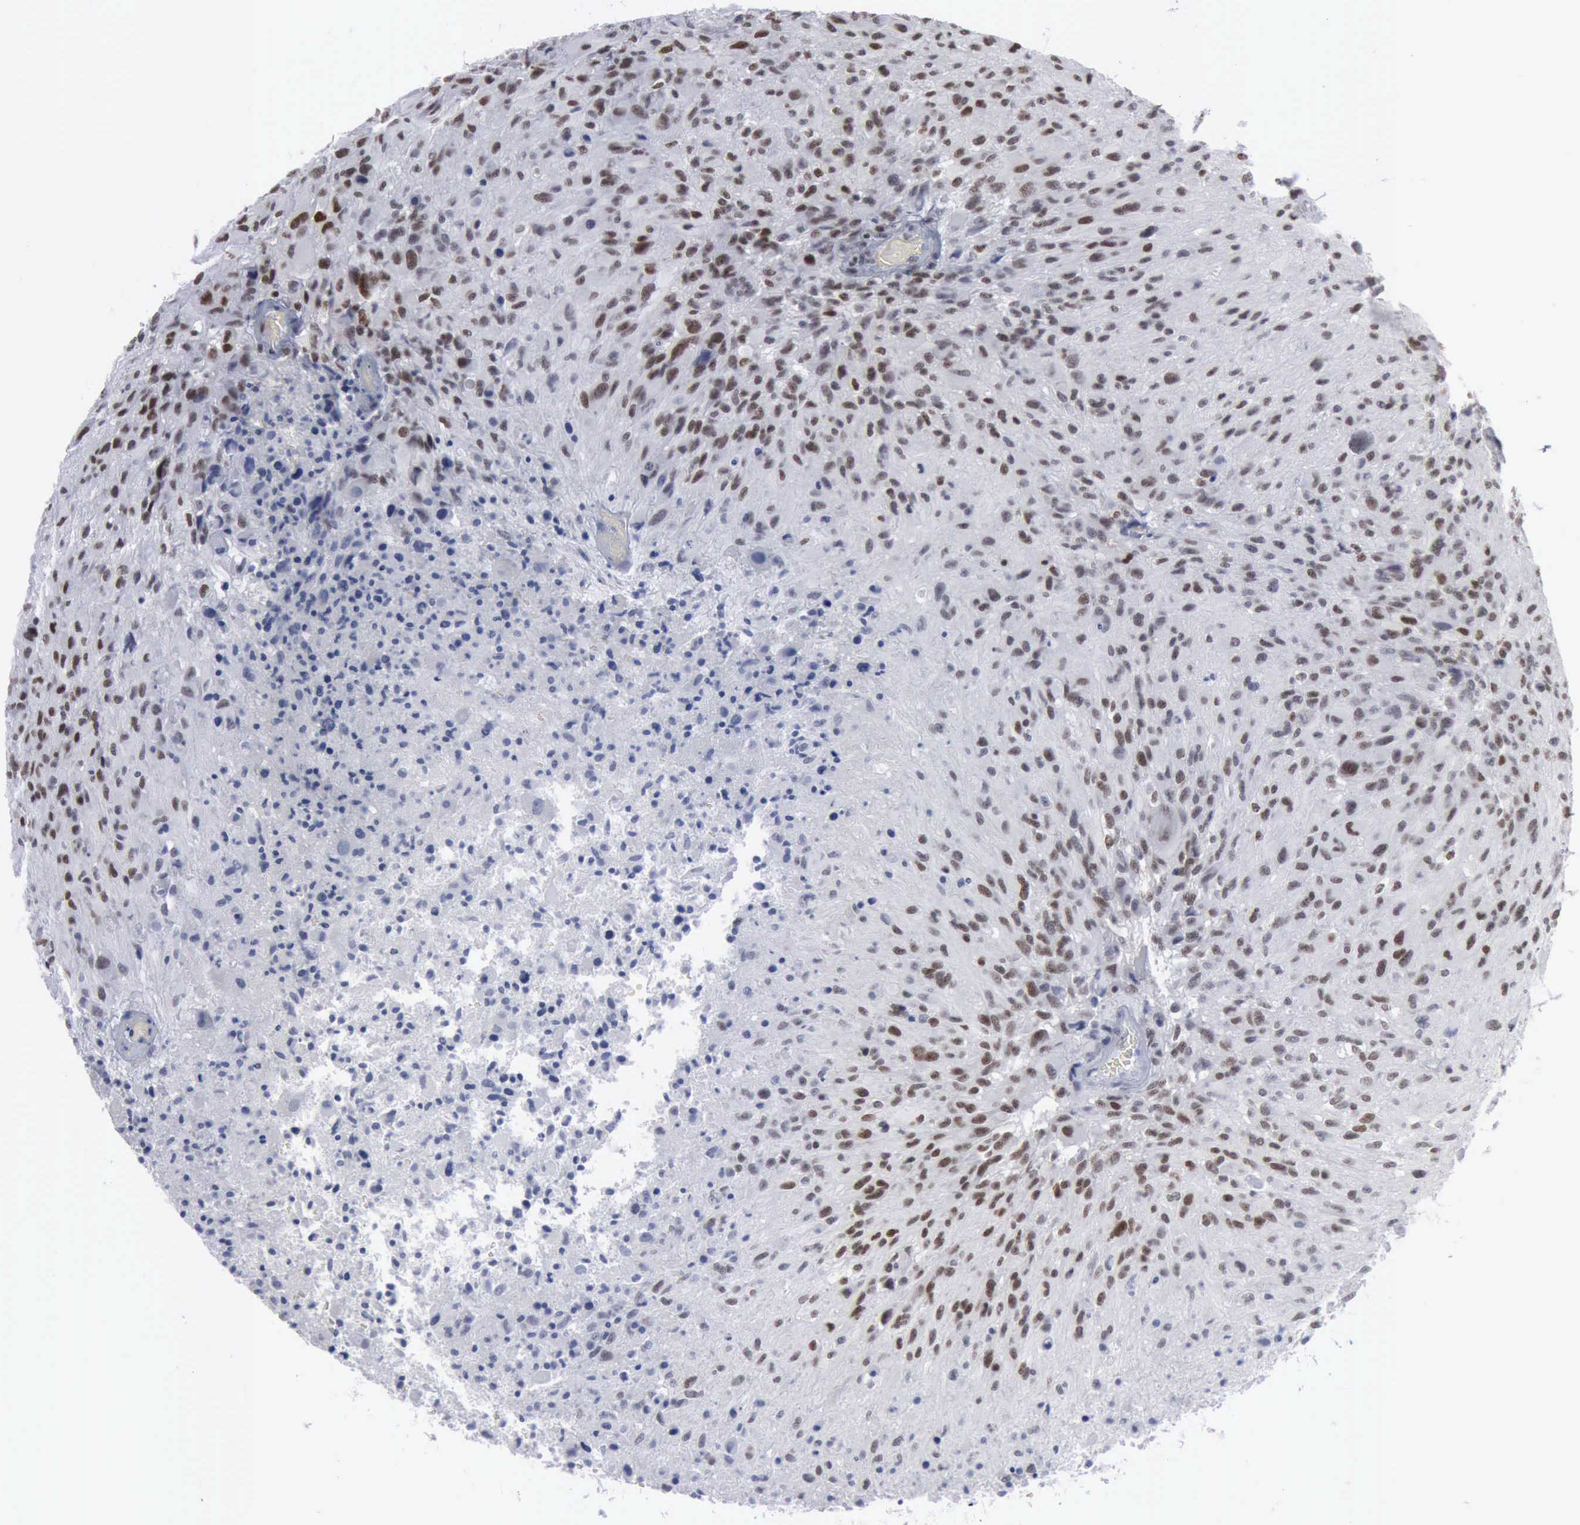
{"staining": {"intensity": "moderate", "quantity": ">75%", "location": "nuclear"}, "tissue": "glioma", "cell_type": "Tumor cells", "image_type": "cancer", "snomed": [{"axis": "morphology", "description": "Glioma, malignant, High grade"}, {"axis": "topography", "description": "Brain"}], "caption": "Protein staining demonstrates moderate nuclear staining in about >75% of tumor cells in glioma. (Stains: DAB in brown, nuclei in blue, Microscopy: brightfield microscopy at high magnification).", "gene": "XPA", "patient": {"sex": "male", "age": 69}}